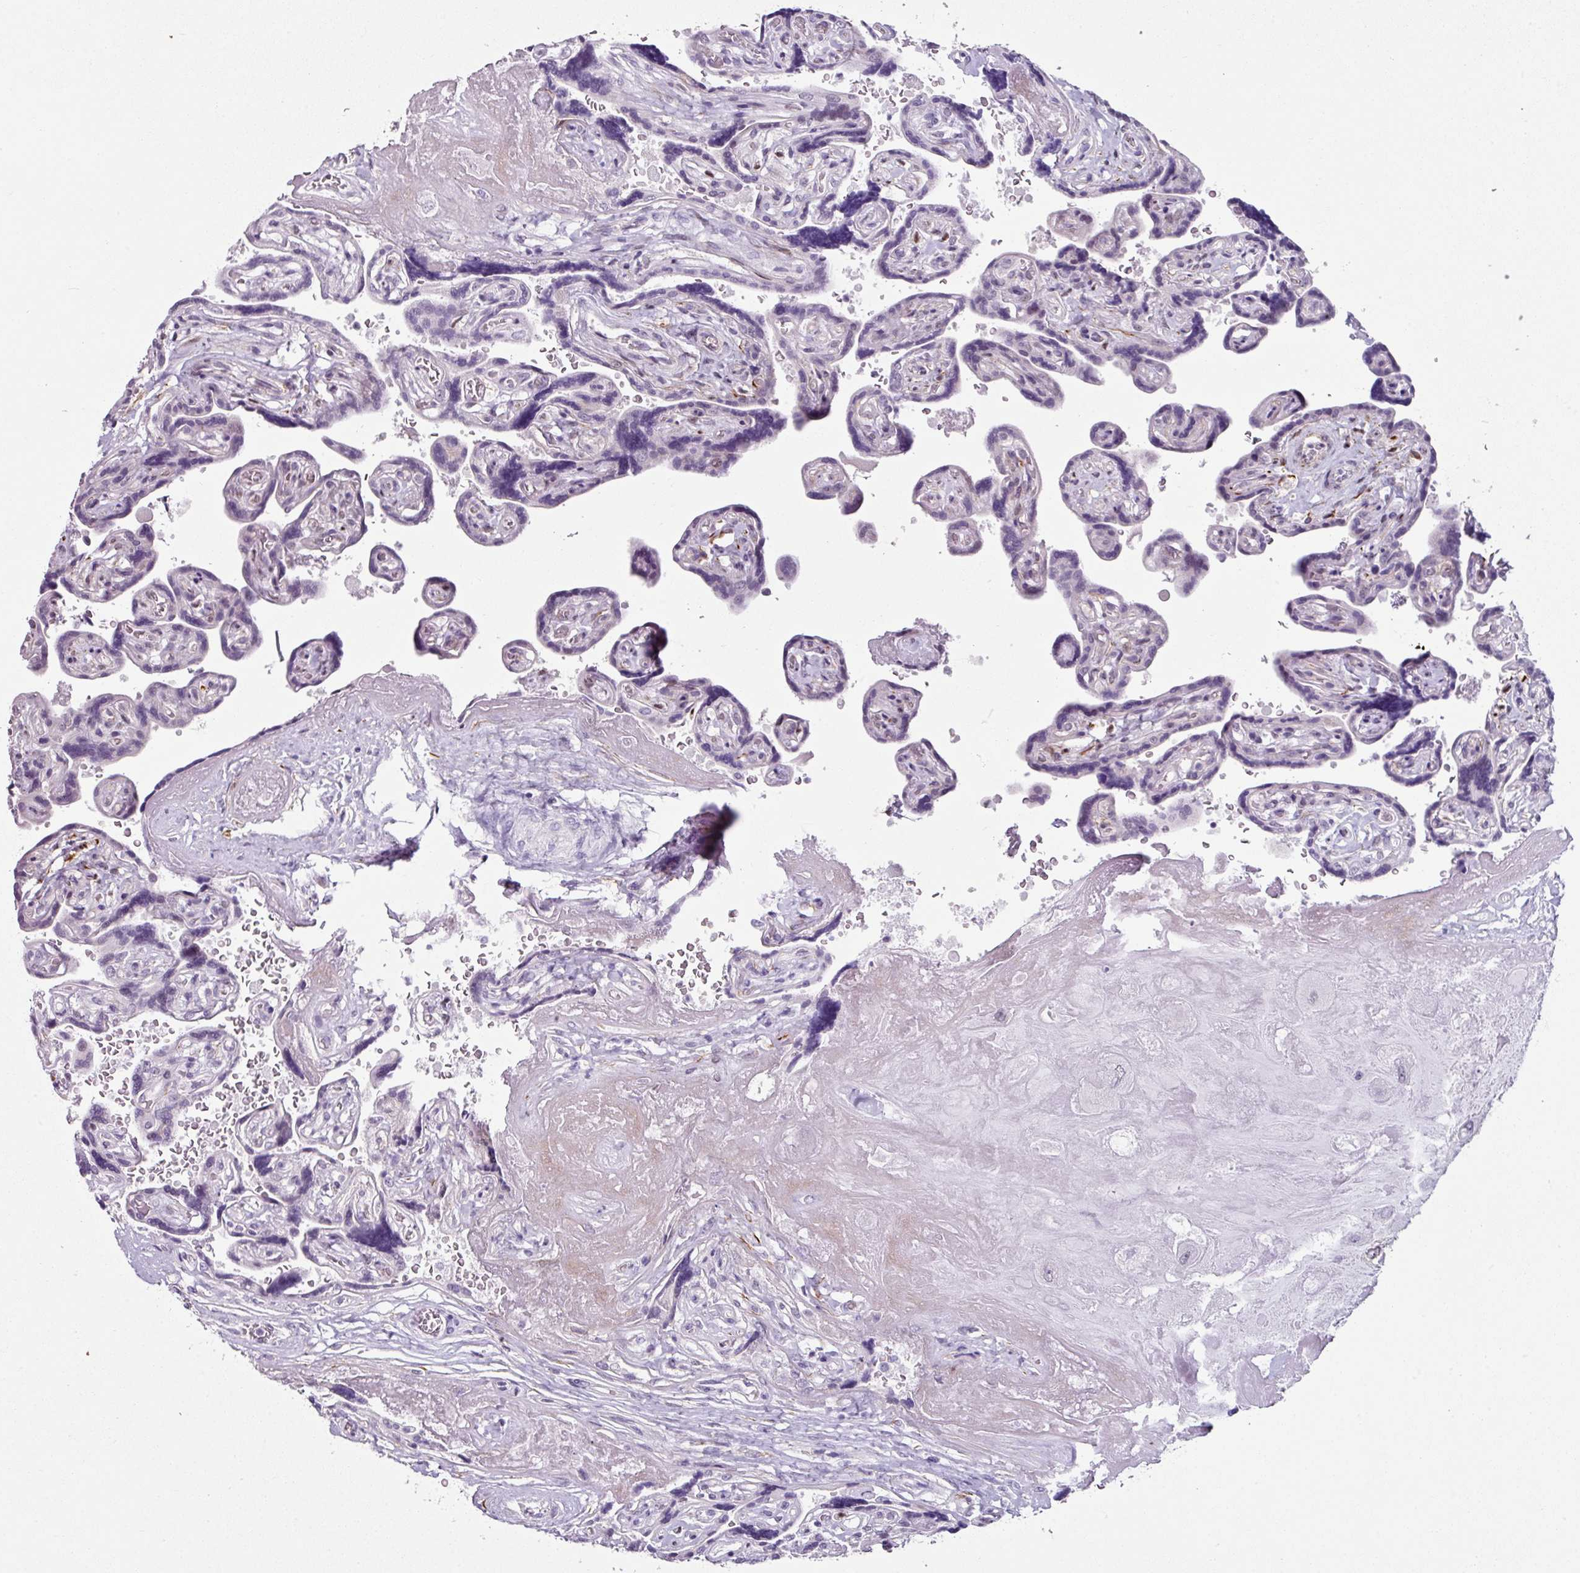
{"staining": {"intensity": "negative", "quantity": "none", "location": "none"}, "tissue": "placenta", "cell_type": "Decidual cells", "image_type": "normal", "snomed": [{"axis": "morphology", "description": "Normal tissue, NOS"}, {"axis": "topography", "description": "Placenta"}], "caption": "Photomicrograph shows no protein positivity in decidual cells of normal placenta.", "gene": "TRA2A", "patient": {"sex": "female", "age": 32}}